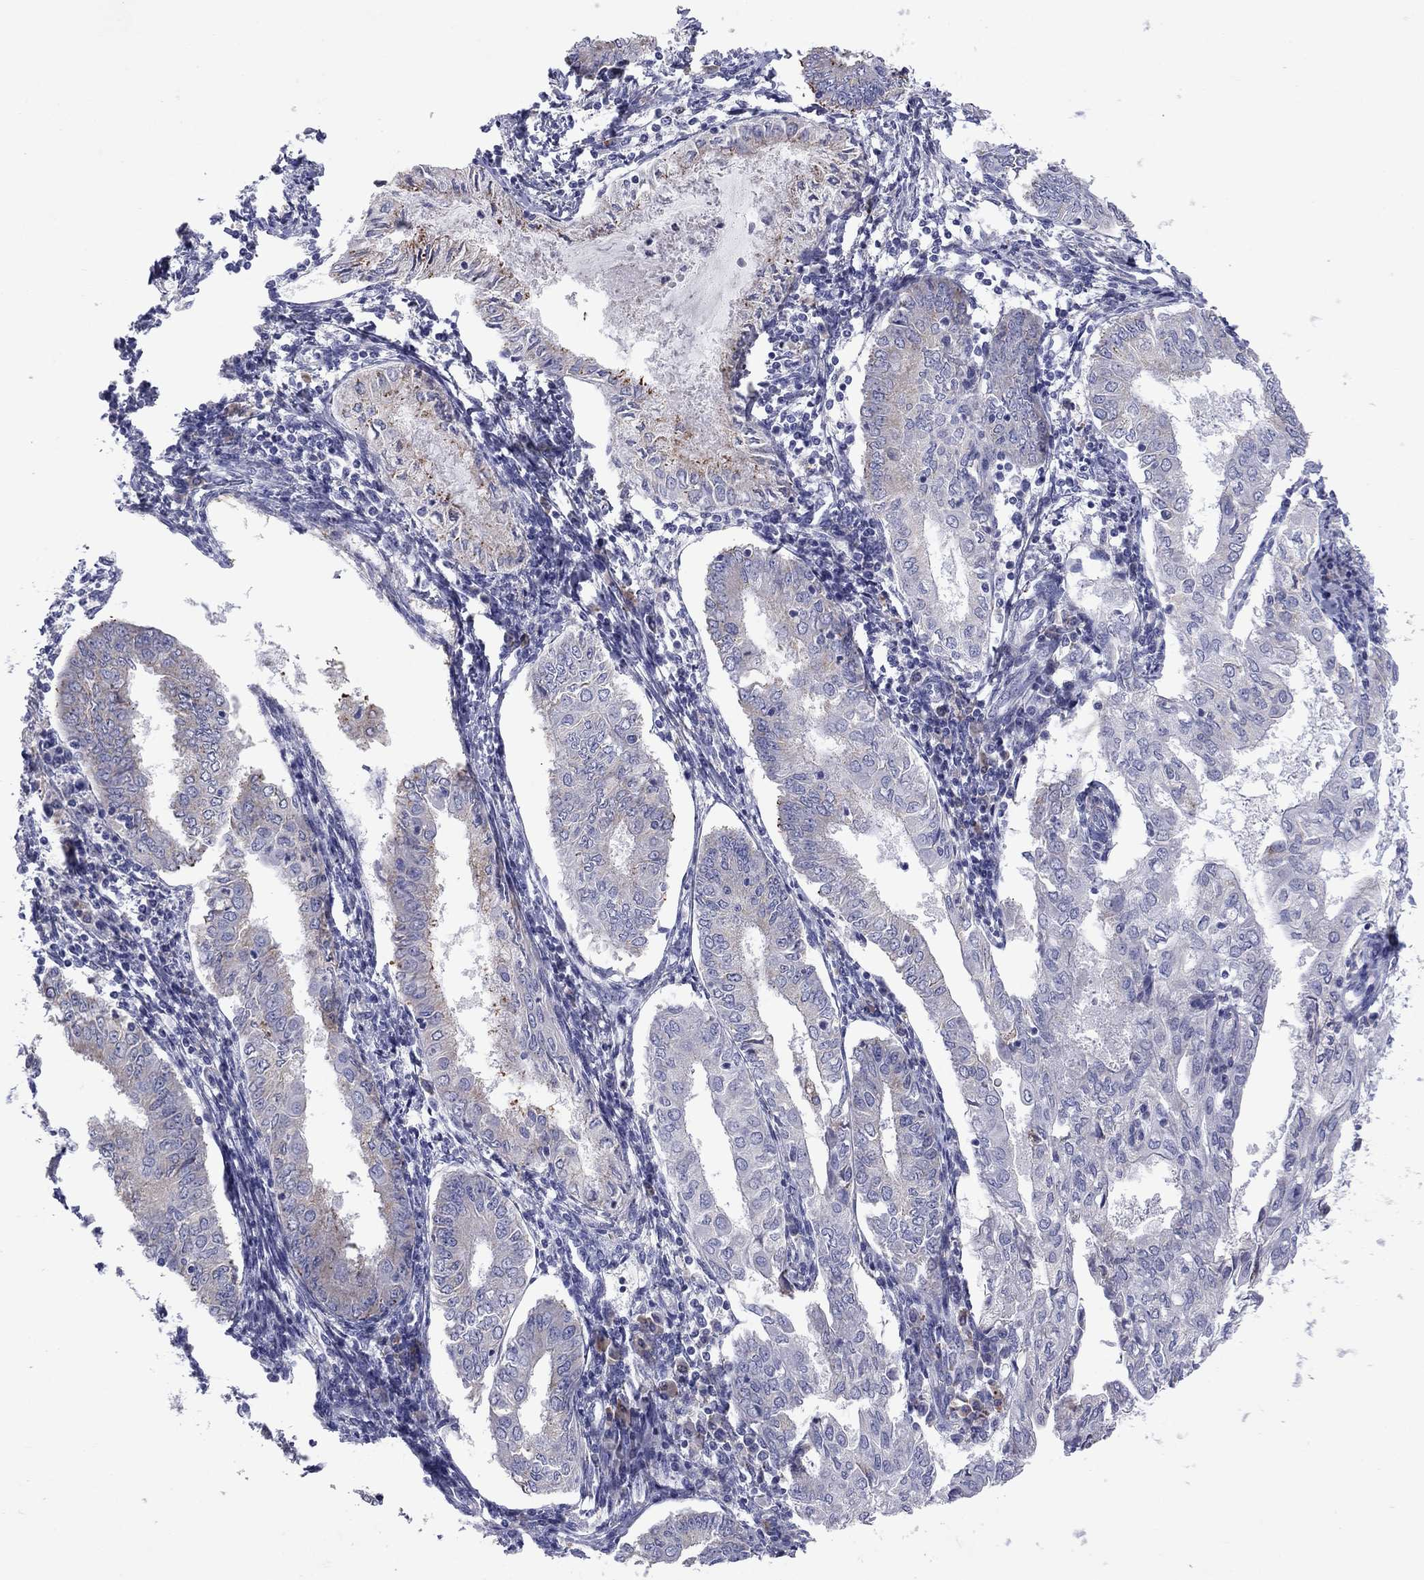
{"staining": {"intensity": "strong", "quantity": "<25%", "location": "cytoplasmic/membranous"}, "tissue": "endometrial cancer", "cell_type": "Tumor cells", "image_type": "cancer", "snomed": [{"axis": "morphology", "description": "Adenocarcinoma, NOS"}, {"axis": "topography", "description": "Endometrium"}], "caption": "Protein staining shows strong cytoplasmic/membranous expression in approximately <25% of tumor cells in endometrial adenocarcinoma. Ihc stains the protein of interest in brown and the nuclei are stained blue.", "gene": "TMPRSS11A", "patient": {"sex": "female", "age": 68}}